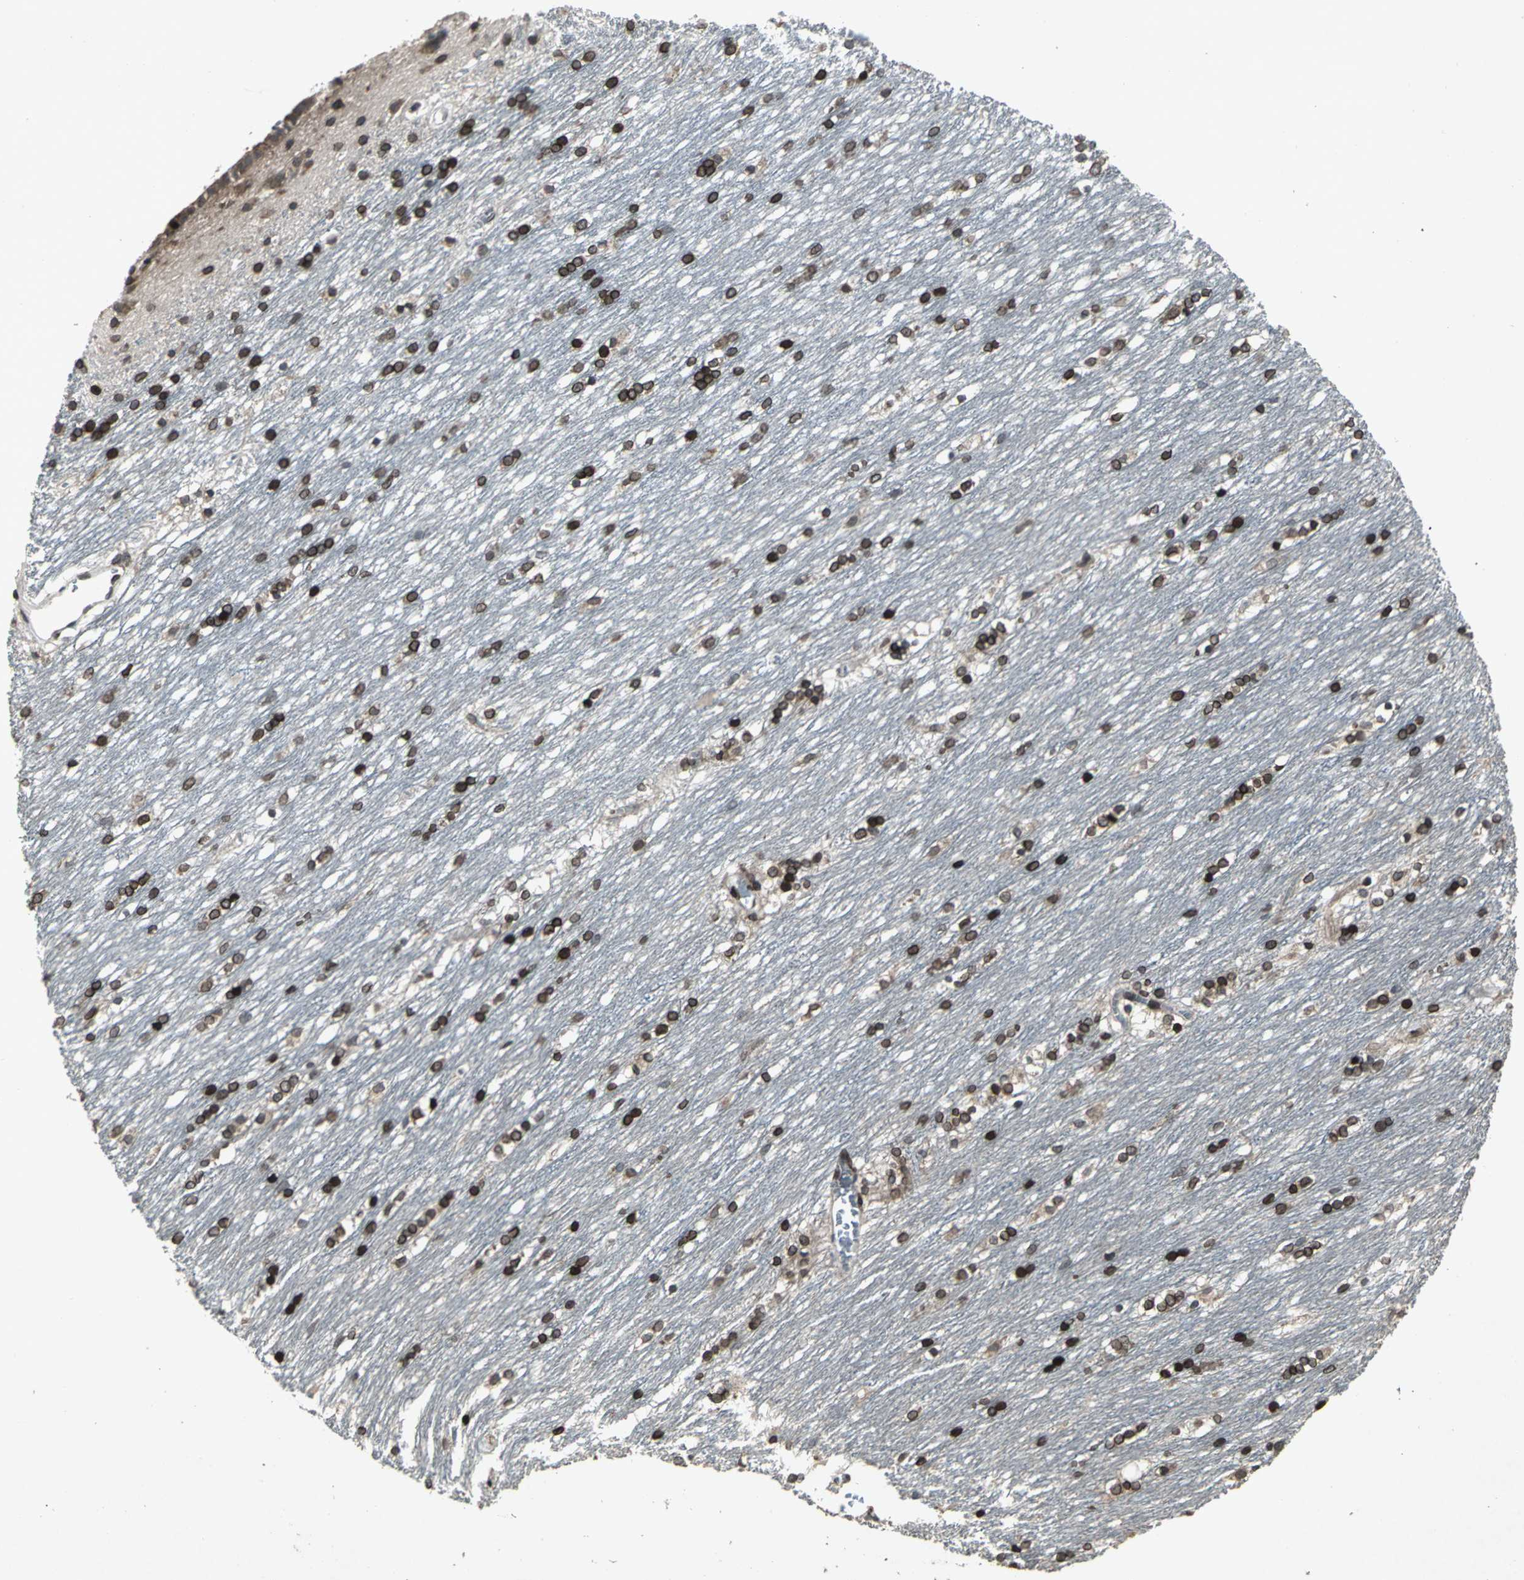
{"staining": {"intensity": "strong", "quantity": ">75%", "location": "cytoplasmic/membranous,nuclear"}, "tissue": "caudate", "cell_type": "Glial cells", "image_type": "normal", "snomed": [{"axis": "morphology", "description": "Normal tissue, NOS"}, {"axis": "topography", "description": "Lateral ventricle wall"}], "caption": "Protein staining by IHC exhibits strong cytoplasmic/membranous,nuclear positivity in about >75% of glial cells in unremarkable caudate.", "gene": "SH2B3", "patient": {"sex": "female", "age": 19}}